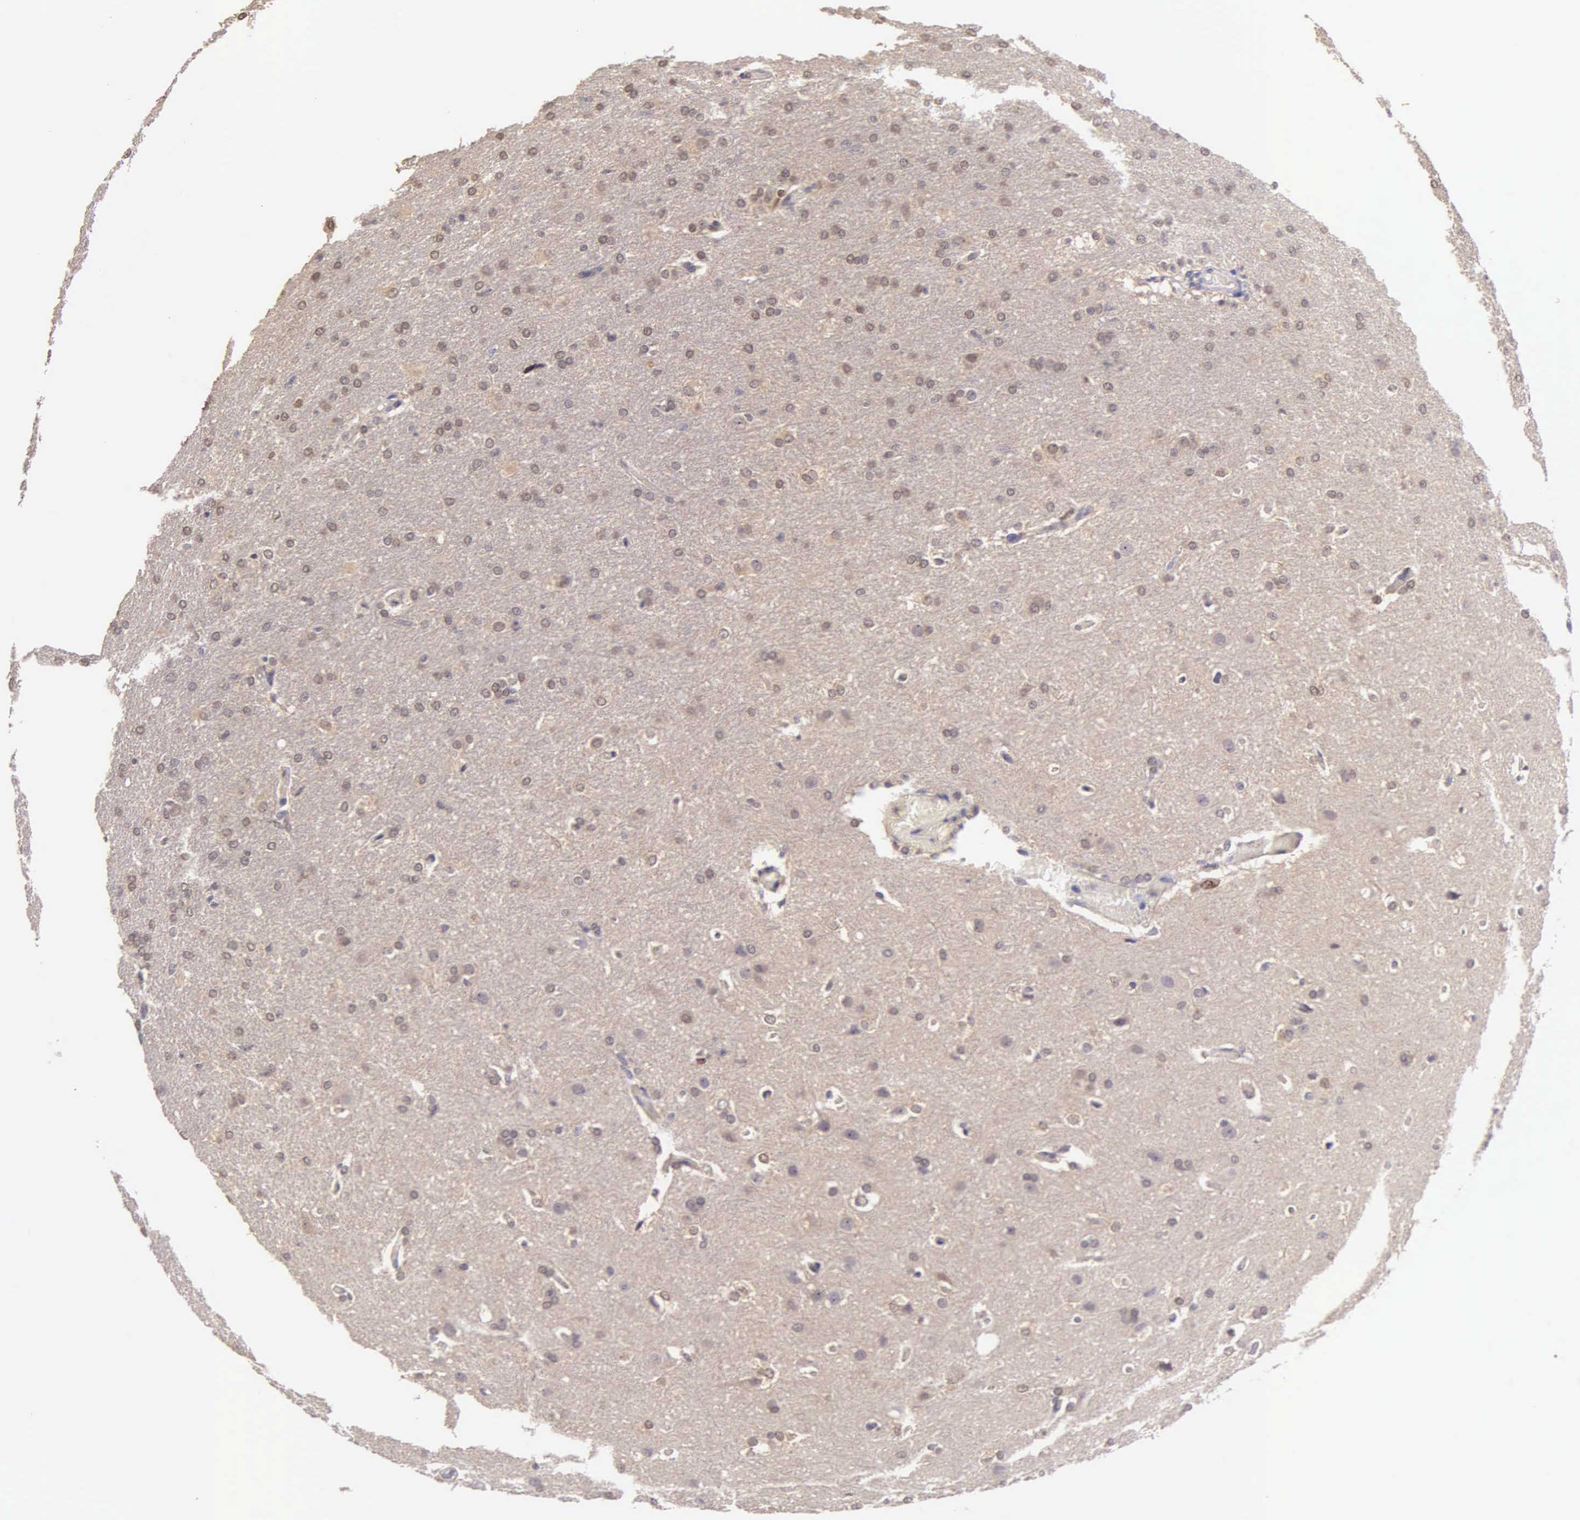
{"staining": {"intensity": "weak", "quantity": ">75%", "location": "nuclear"}, "tissue": "glioma", "cell_type": "Tumor cells", "image_type": "cancer", "snomed": [{"axis": "morphology", "description": "Glioma, malignant, High grade"}, {"axis": "topography", "description": "Brain"}], "caption": "IHC of human malignant glioma (high-grade) demonstrates low levels of weak nuclear staining in about >75% of tumor cells. The staining was performed using DAB (3,3'-diaminobenzidine), with brown indicating positive protein expression. Nuclei are stained blue with hematoxylin.", "gene": "MKI67", "patient": {"sex": "male", "age": 68}}